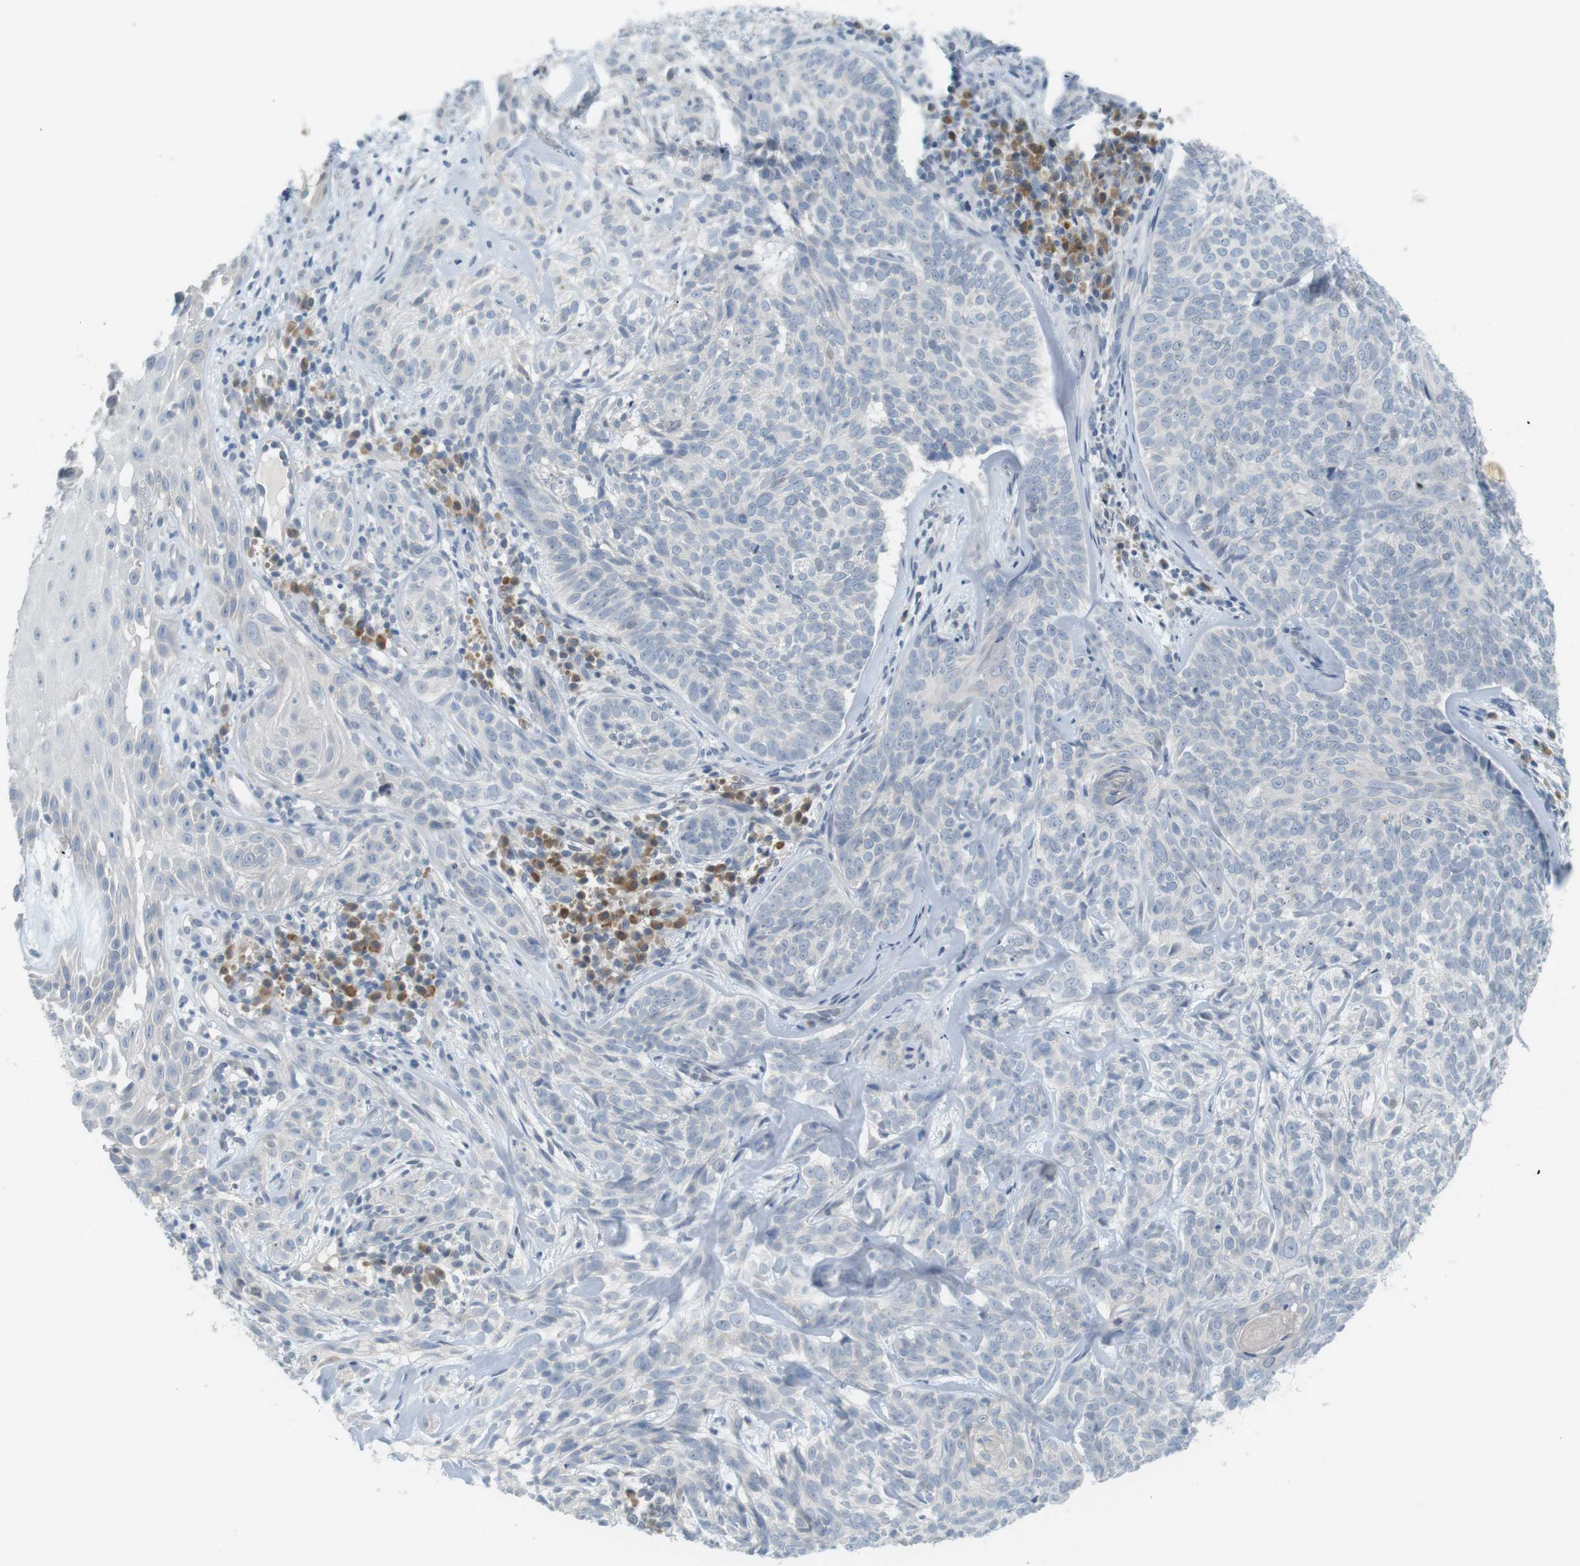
{"staining": {"intensity": "negative", "quantity": "none", "location": "none"}, "tissue": "skin cancer", "cell_type": "Tumor cells", "image_type": "cancer", "snomed": [{"axis": "morphology", "description": "Basal cell carcinoma"}, {"axis": "topography", "description": "Skin"}], "caption": "Immunohistochemical staining of skin cancer shows no significant staining in tumor cells.", "gene": "CREB3L2", "patient": {"sex": "male", "age": 72}}